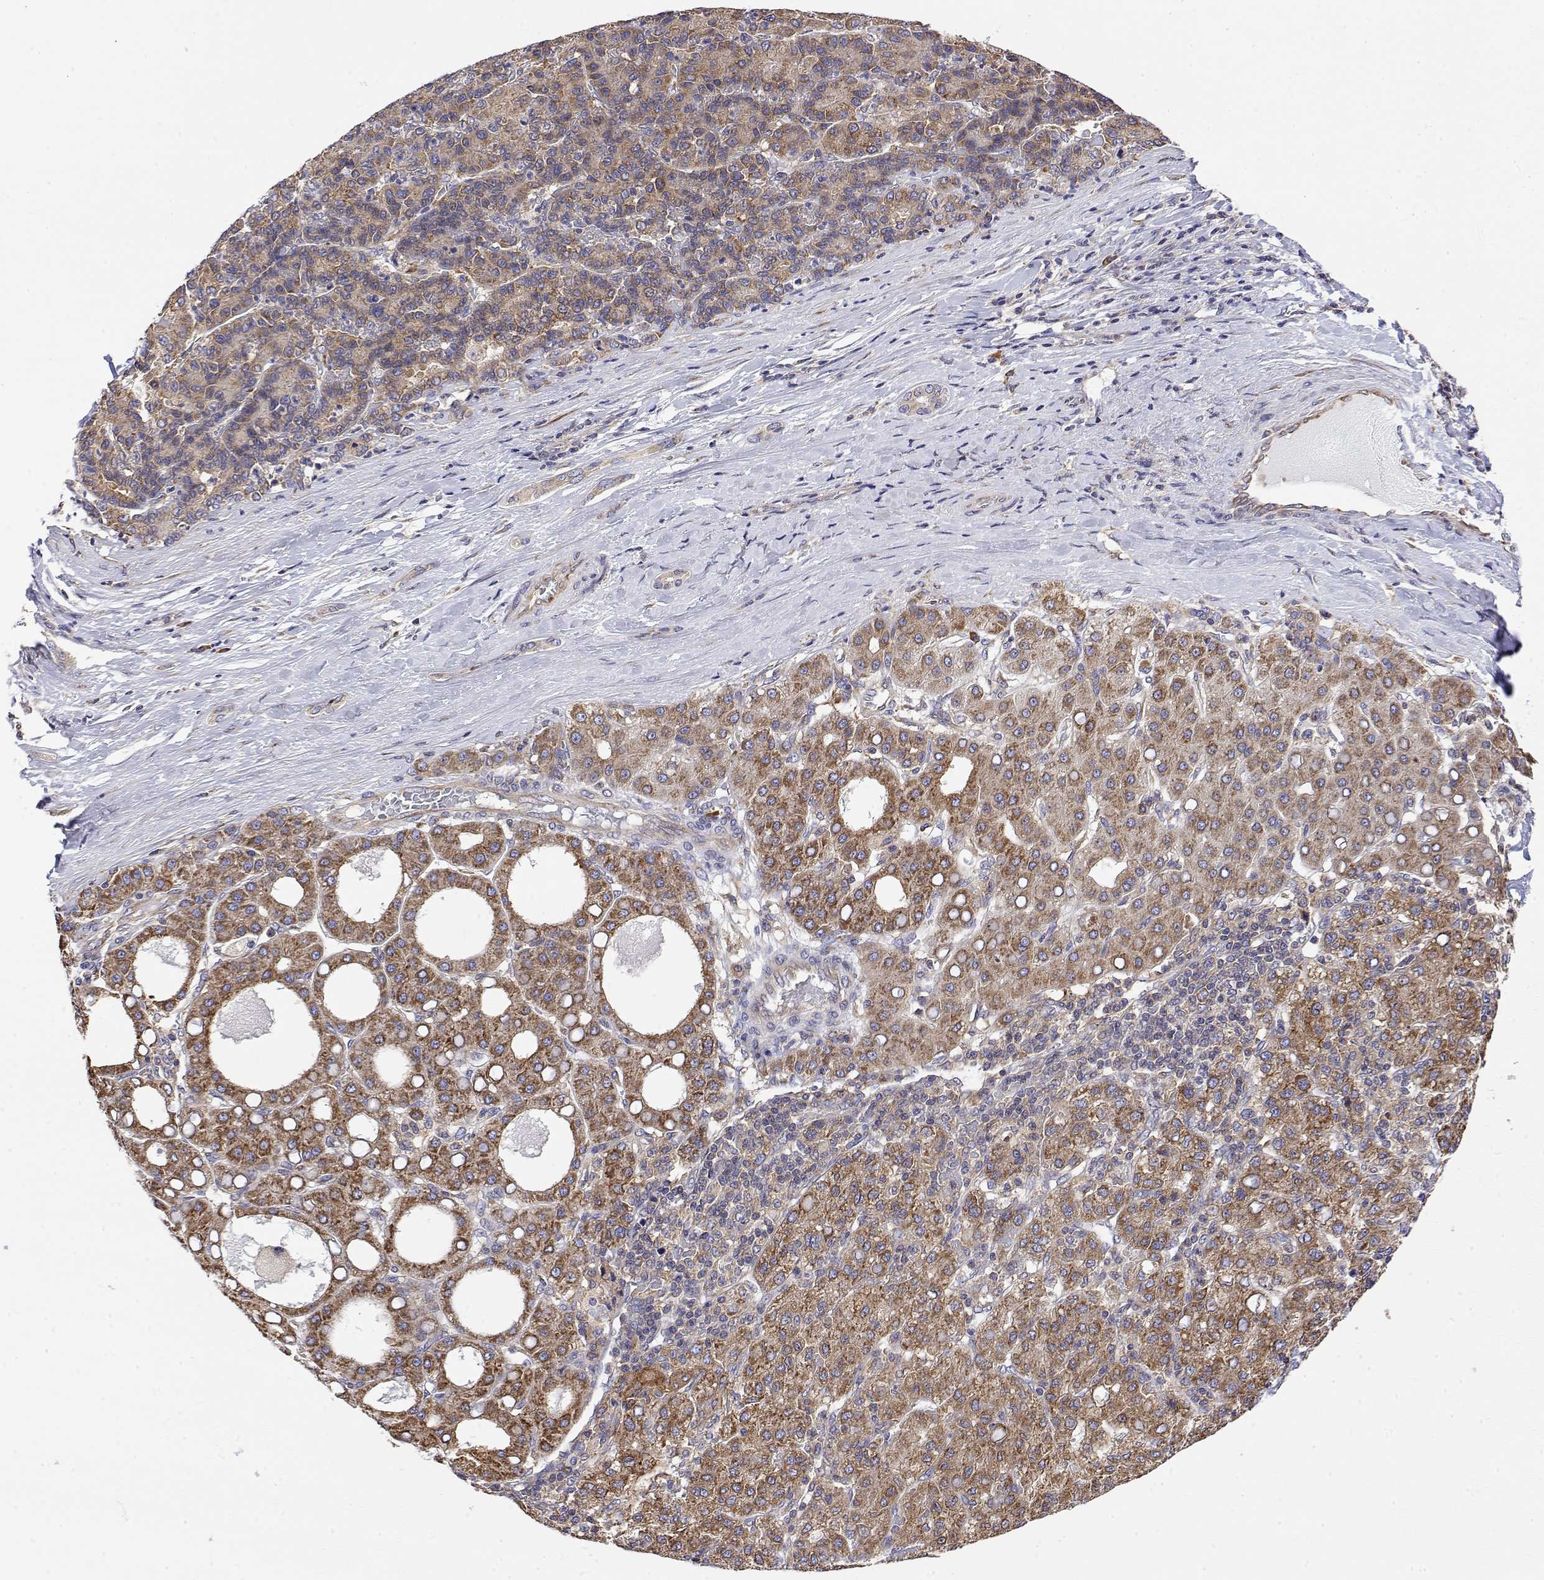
{"staining": {"intensity": "moderate", "quantity": ">75%", "location": "cytoplasmic/membranous"}, "tissue": "liver cancer", "cell_type": "Tumor cells", "image_type": "cancer", "snomed": [{"axis": "morphology", "description": "Carcinoma, Hepatocellular, NOS"}, {"axis": "topography", "description": "Liver"}], "caption": "Immunohistochemical staining of human liver hepatocellular carcinoma shows medium levels of moderate cytoplasmic/membranous positivity in approximately >75% of tumor cells. The protein is stained brown, and the nuclei are stained in blue (DAB IHC with brightfield microscopy, high magnification).", "gene": "EEF1G", "patient": {"sex": "male", "age": 65}}